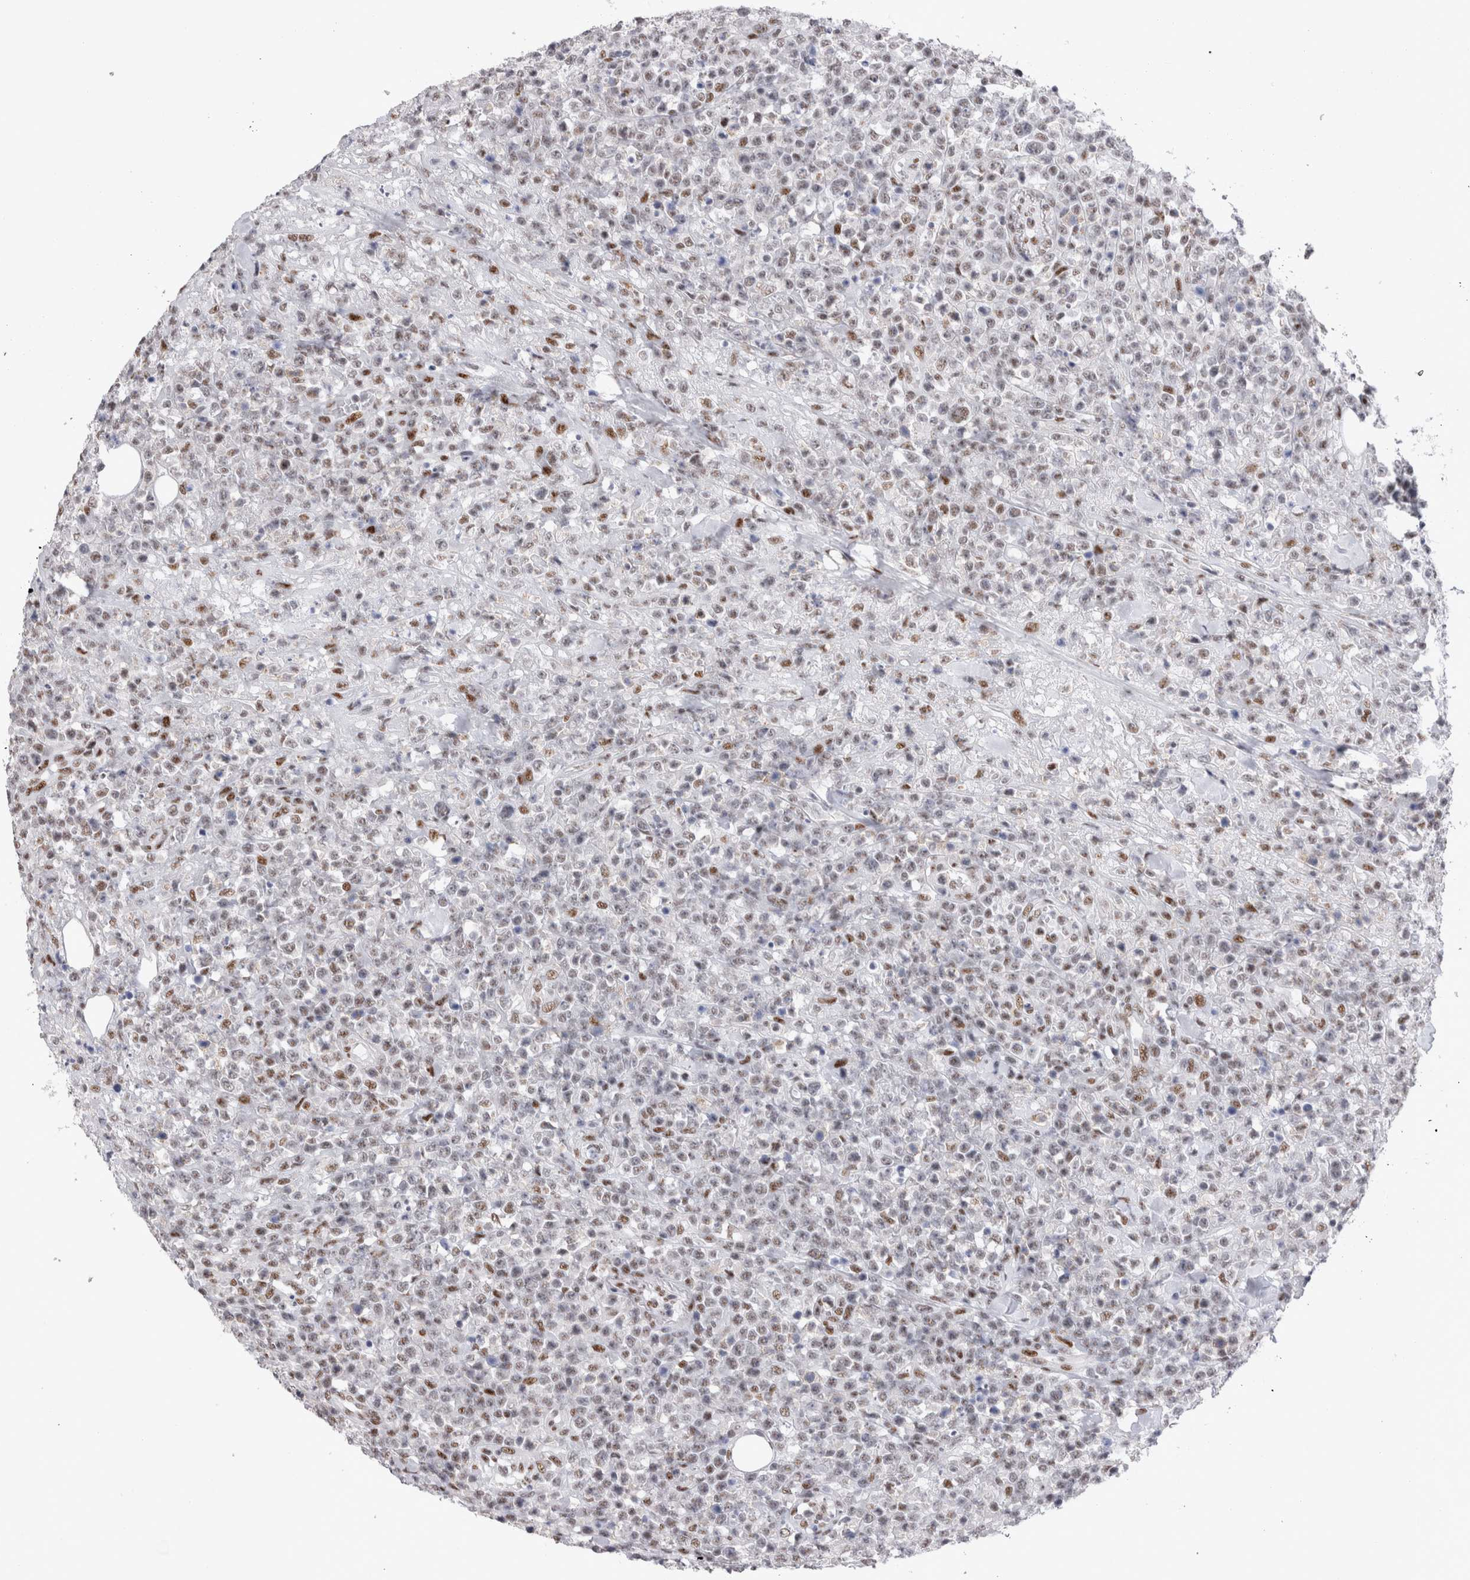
{"staining": {"intensity": "moderate", "quantity": "25%-75%", "location": "nuclear"}, "tissue": "lymphoma", "cell_type": "Tumor cells", "image_type": "cancer", "snomed": [{"axis": "morphology", "description": "Malignant lymphoma, non-Hodgkin's type, High grade"}, {"axis": "topography", "description": "Colon"}], "caption": "Protein expression analysis of lymphoma demonstrates moderate nuclear expression in about 25%-75% of tumor cells.", "gene": "RBM6", "patient": {"sex": "female", "age": 53}}